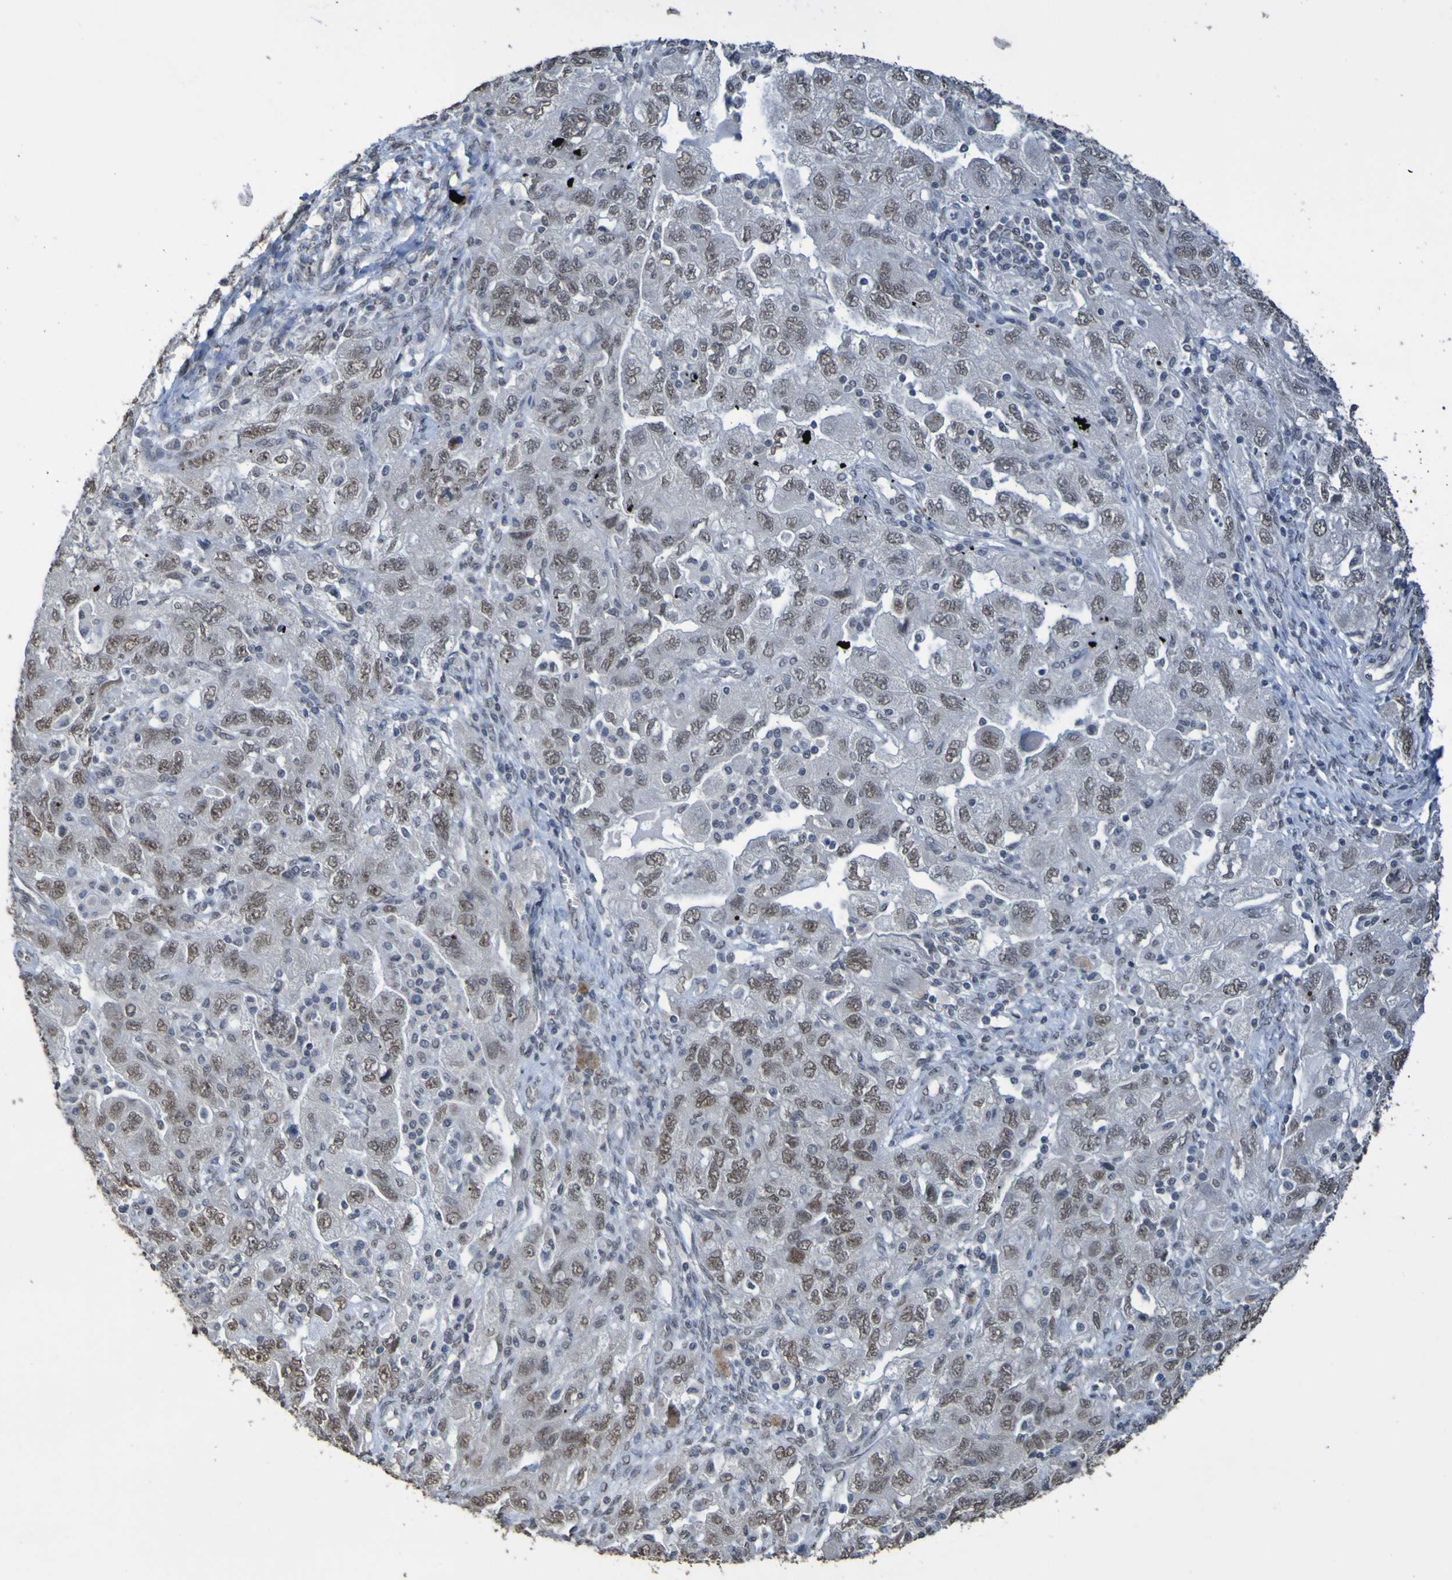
{"staining": {"intensity": "weak", "quantity": ">75%", "location": "nuclear"}, "tissue": "ovarian cancer", "cell_type": "Tumor cells", "image_type": "cancer", "snomed": [{"axis": "morphology", "description": "Carcinoma, NOS"}, {"axis": "morphology", "description": "Cystadenocarcinoma, serous, NOS"}, {"axis": "topography", "description": "Ovary"}], "caption": "Weak nuclear protein staining is appreciated in about >75% of tumor cells in ovarian carcinoma.", "gene": "ALKBH2", "patient": {"sex": "female", "age": 69}}